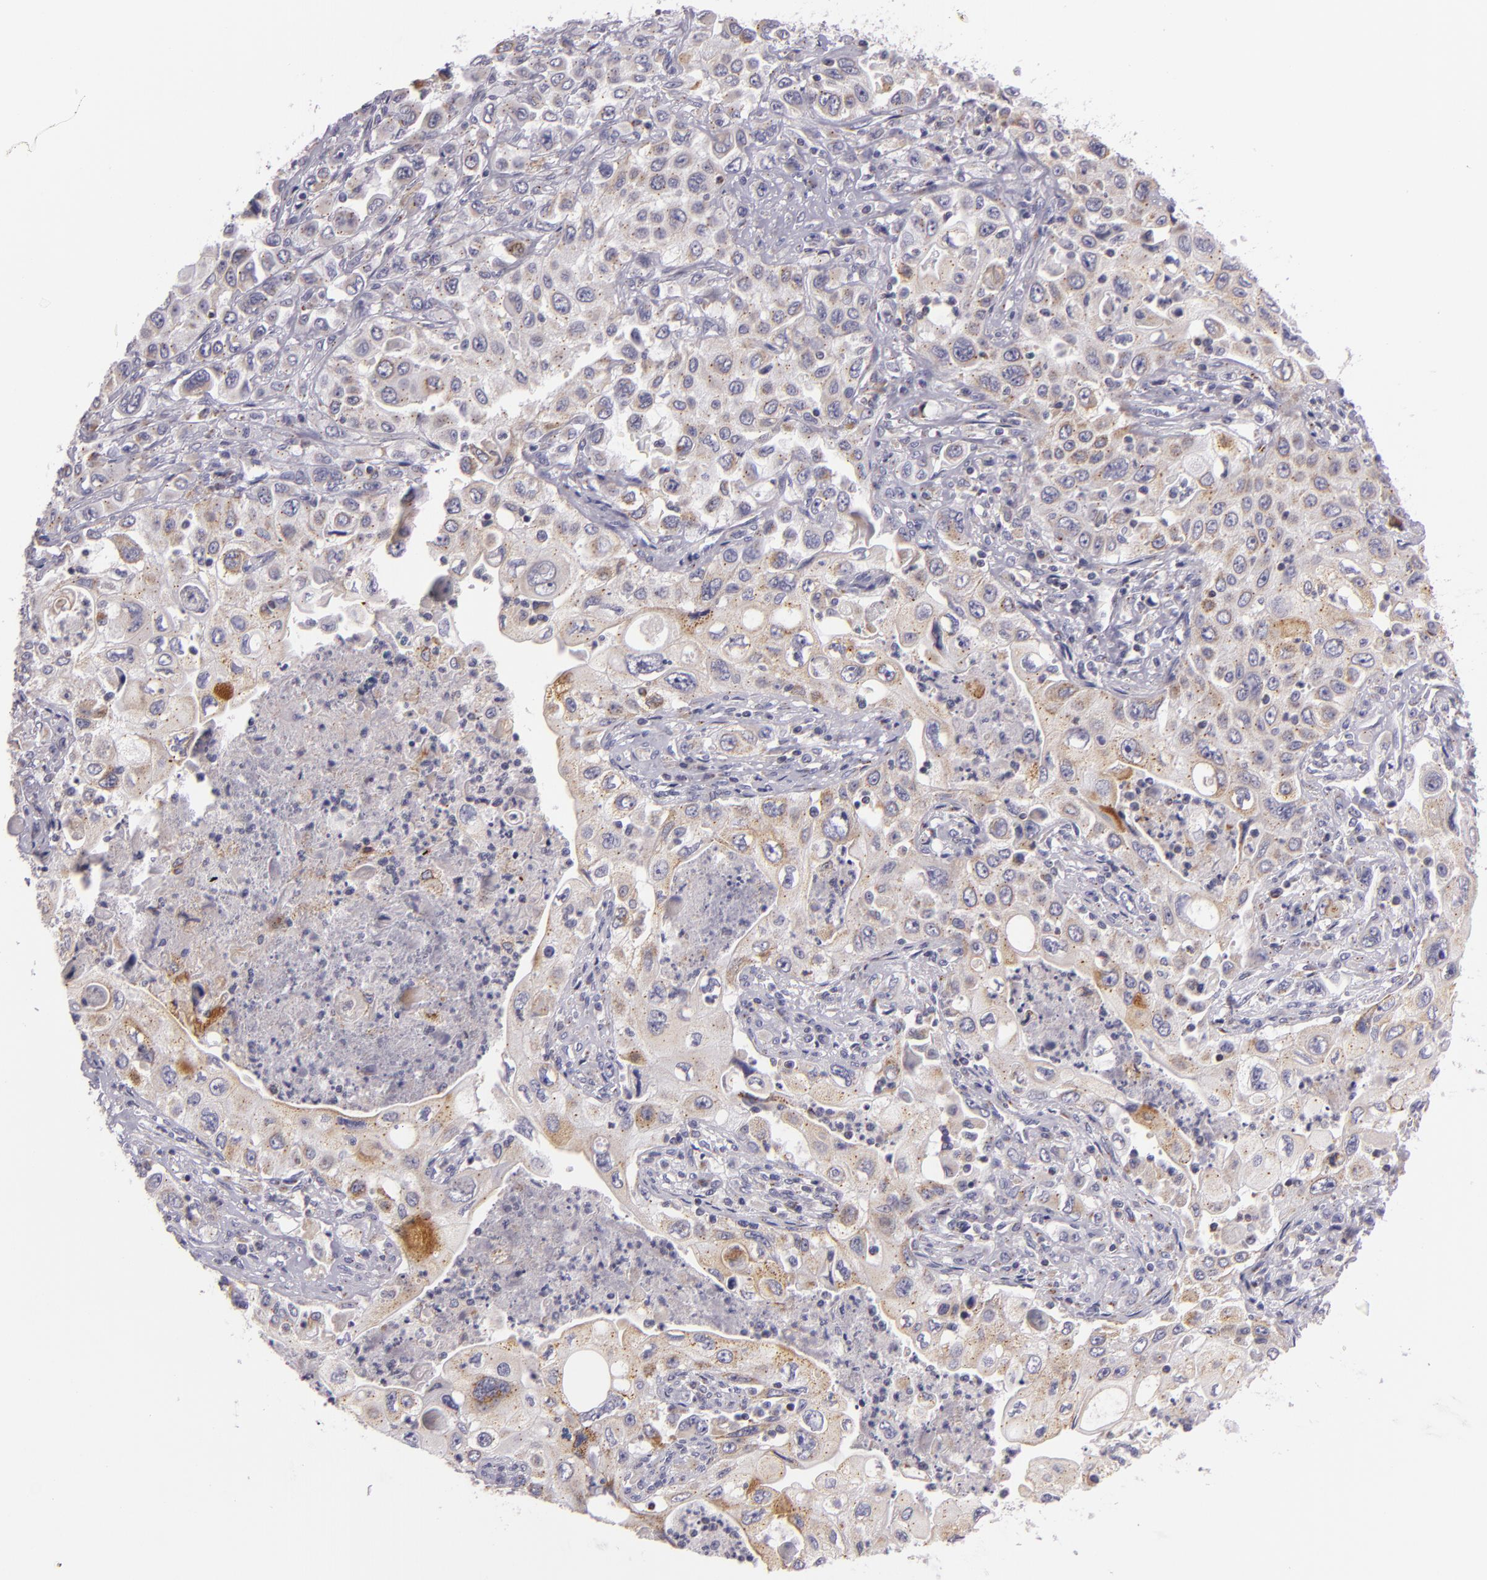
{"staining": {"intensity": "weak", "quantity": "<25%", "location": "cytoplasmic/membranous"}, "tissue": "pancreatic cancer", "cell_type": "Tumor cells", "image_type": "cancer", "snomed": [{"axis": "morphology", "description": "Adenocarcinoma, NOS"}, {"axis": "topography", "description": "Pancreas"}], "caption": "This is an immunohistochemistry micrograph of human adenocarcinoma (pancreatic). There is no staining in tumor cells.", "gene": "CILK1", "patient": {"sex": "male", "age": 70}}